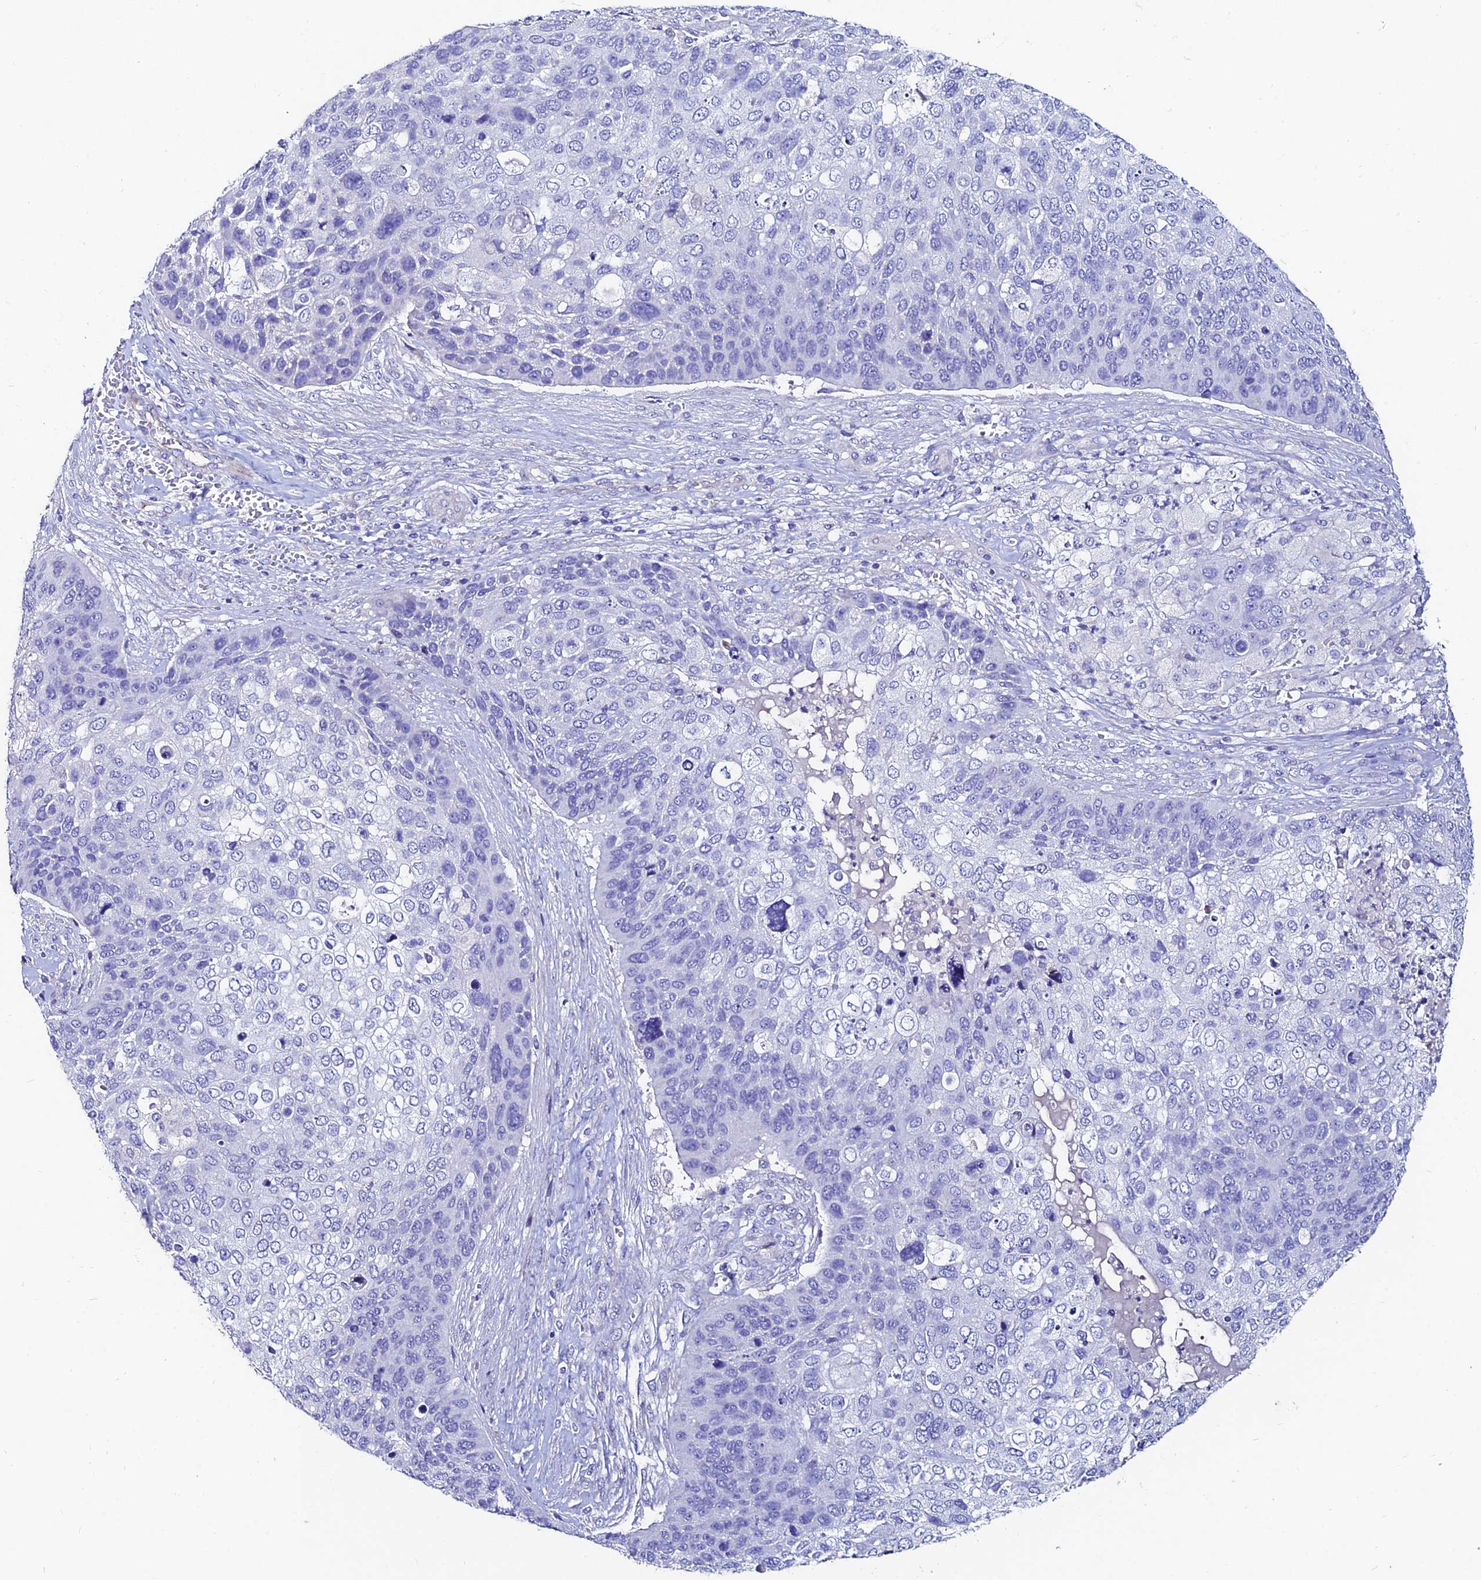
{"staining": {"intensity": "negative", "quantity": "none", "location": "none"}, "tissue": "skin cancer", "cell_type": "Tumor cells", "image_type": "cancer", "snomed": [{"axis": "morphology", "description": "Basal cell carcinoma"}, {"axis": "topography", "description": "Skin"}], "caption": "An image of skin cancer (basal cell carcinoma) stained for a protein exhibits no brown staining in tumor cells.", "gene": "SLC25A16", "patient": {"sex": "female", "age": 74}}